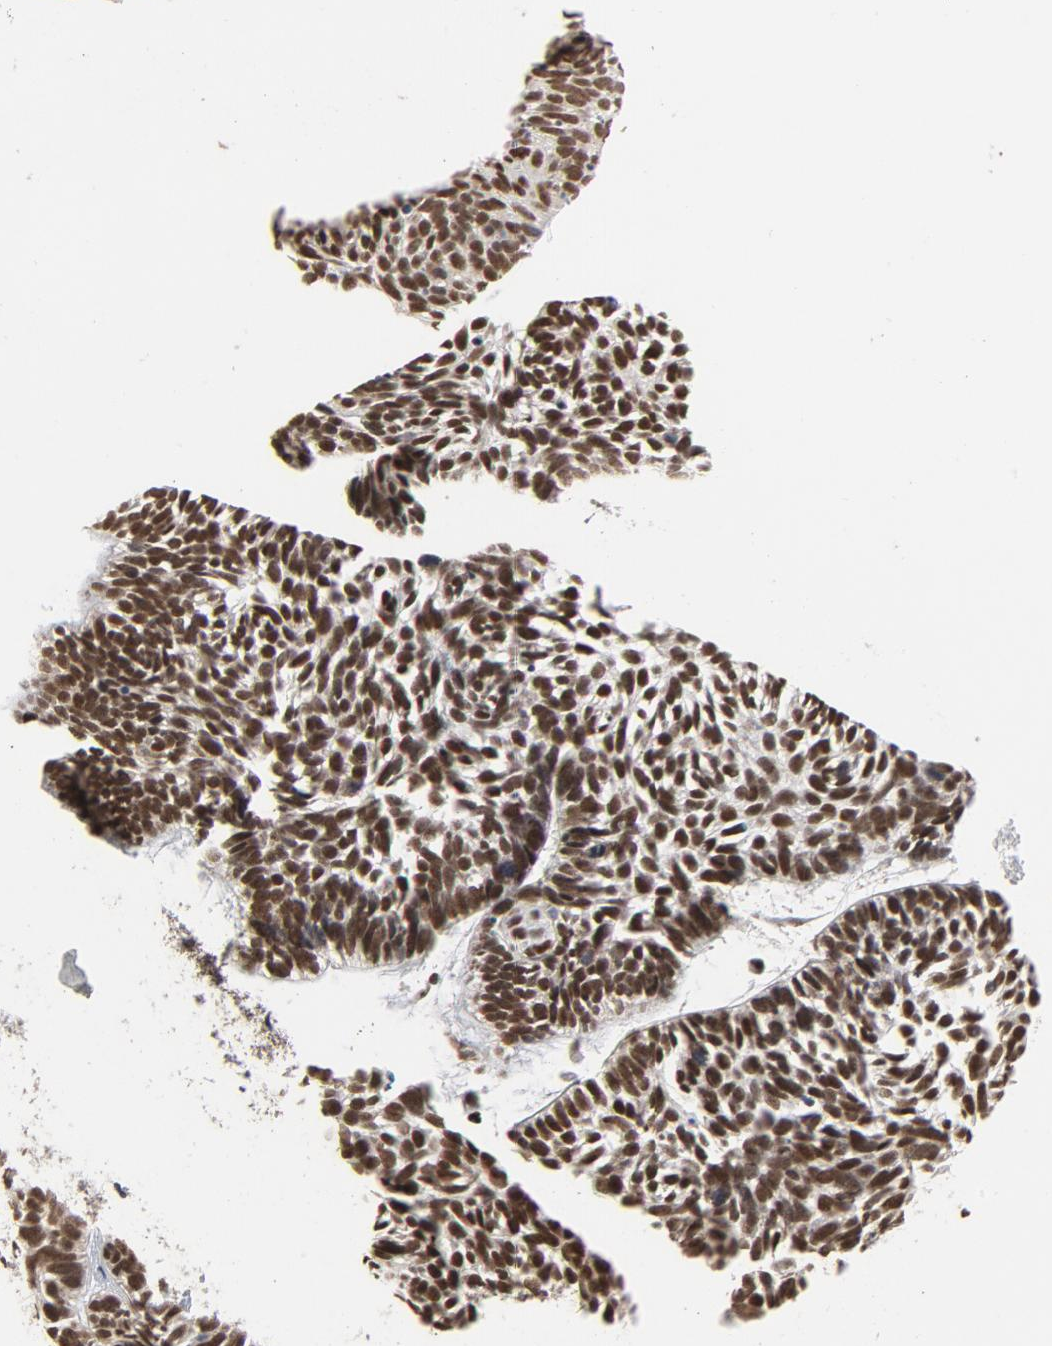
{"staining": {"intensity": "strong", "quantity": ">75%", "location": "nuclear"}, "tissue": "skin cancer", "cell_type": "Tumor cells", "image_type": "cancer", "snomed": [{"axis": "morphology", "description": "Basal cell carcinoma"}, {"axis": "topography", "description": "Skin"}], "caption": "A brown stain labels strong nuclear positivity of a protein in skin basal cell carcinoma tumor cells.", "gene": "MRE11", "patient": {"sex": "female", "age": 87}}